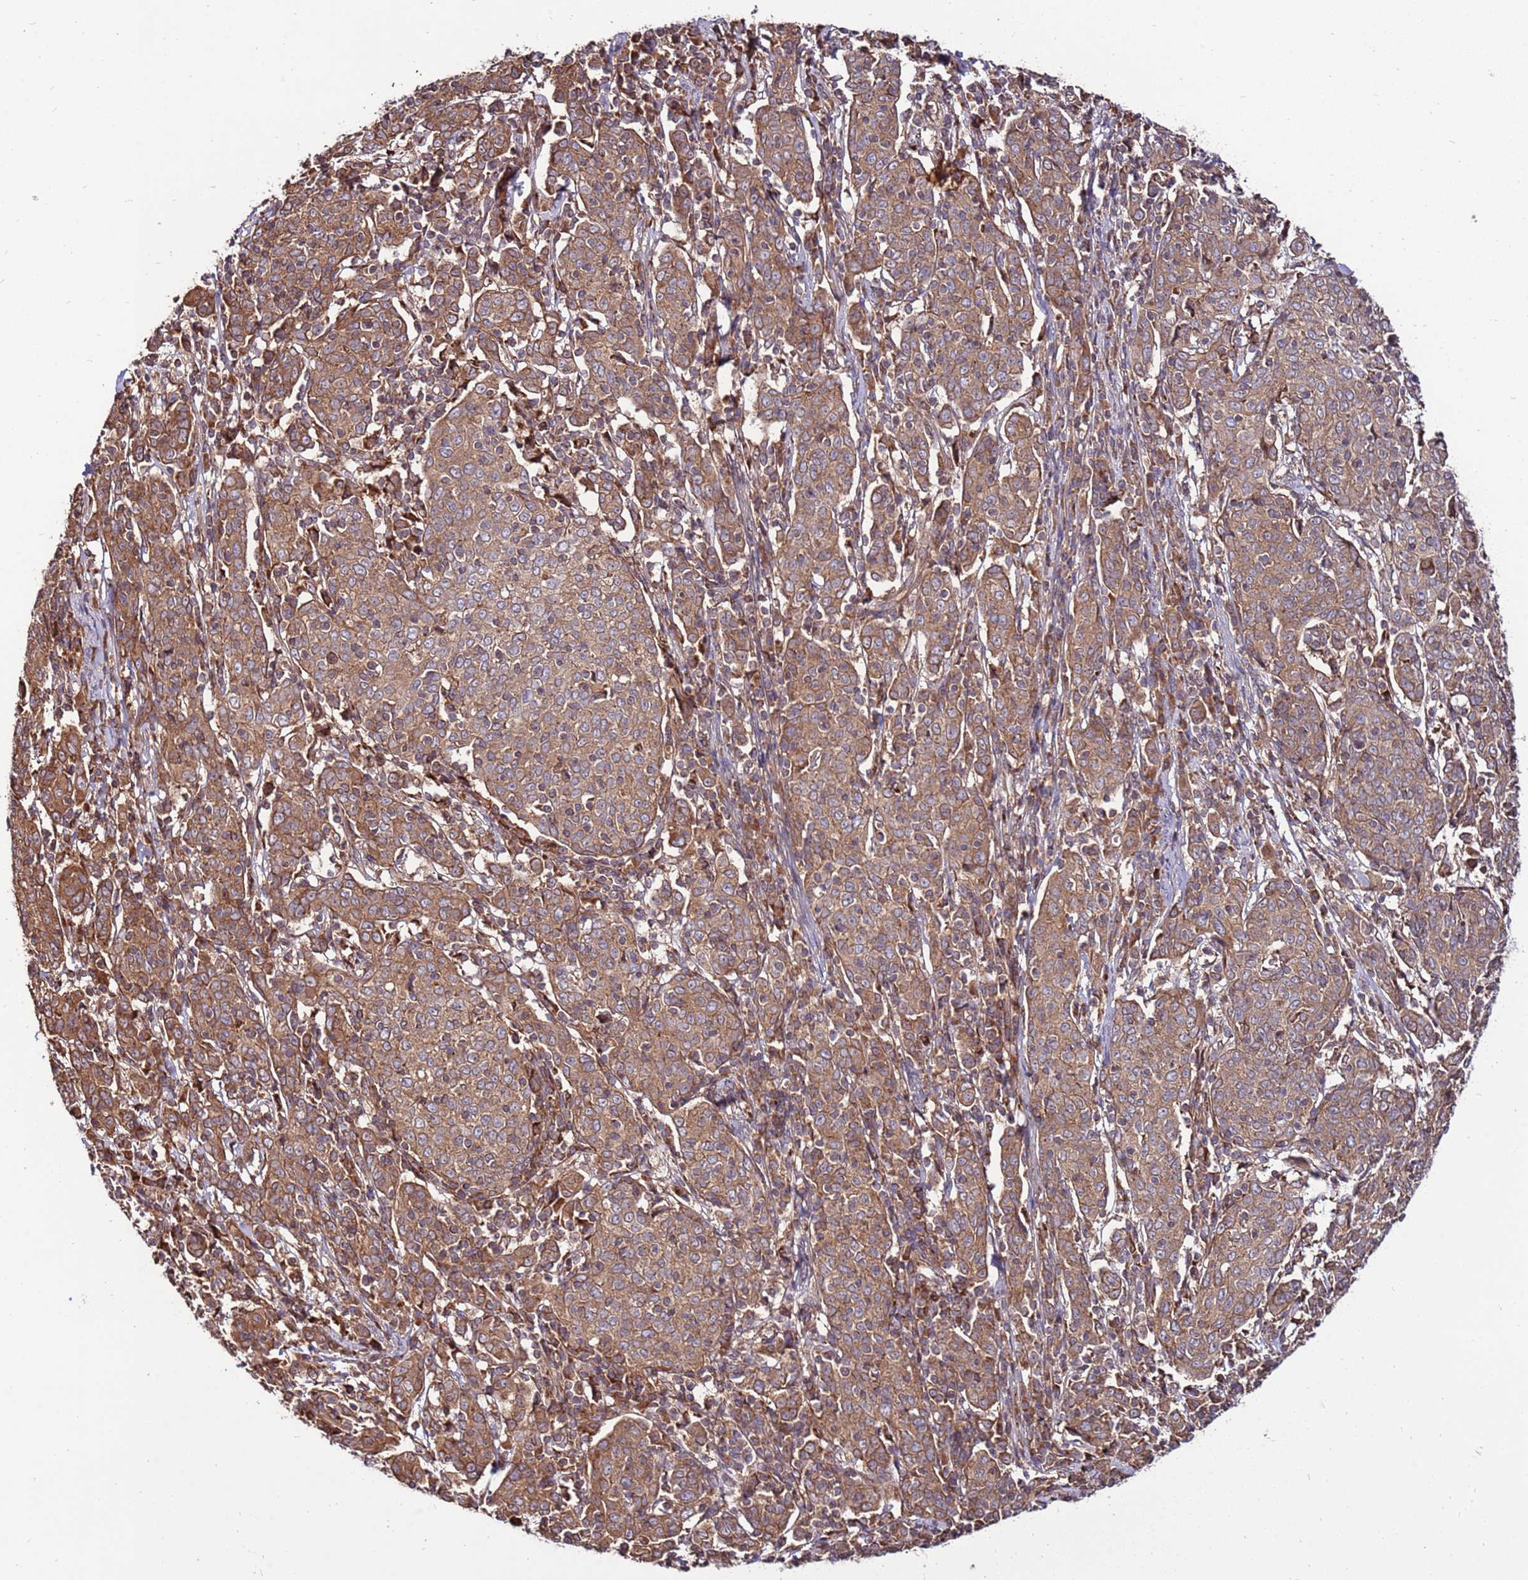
{"staining": {"intensity": "moderate", "quantity": ">75%", "location": "cytoplasmic/membranous"}, "tissue": "cervical cancer", "cell_type": "Tumor cells", "image_type": "cancer", "snomed": [{"axis": "morphology", "description": "Squamous cell carcinoma, NOS"}, {"axis": "topography", "description": "Cervix"}], "caption": "Tumor cells demonstrate medium levels of moderate cytoplasmic/membranous positivity in about >75% of cells in squamous cell carcinoma (cervical).", "gene": "SLC44A5", "patient": {"sex": "female", "age": 67}}